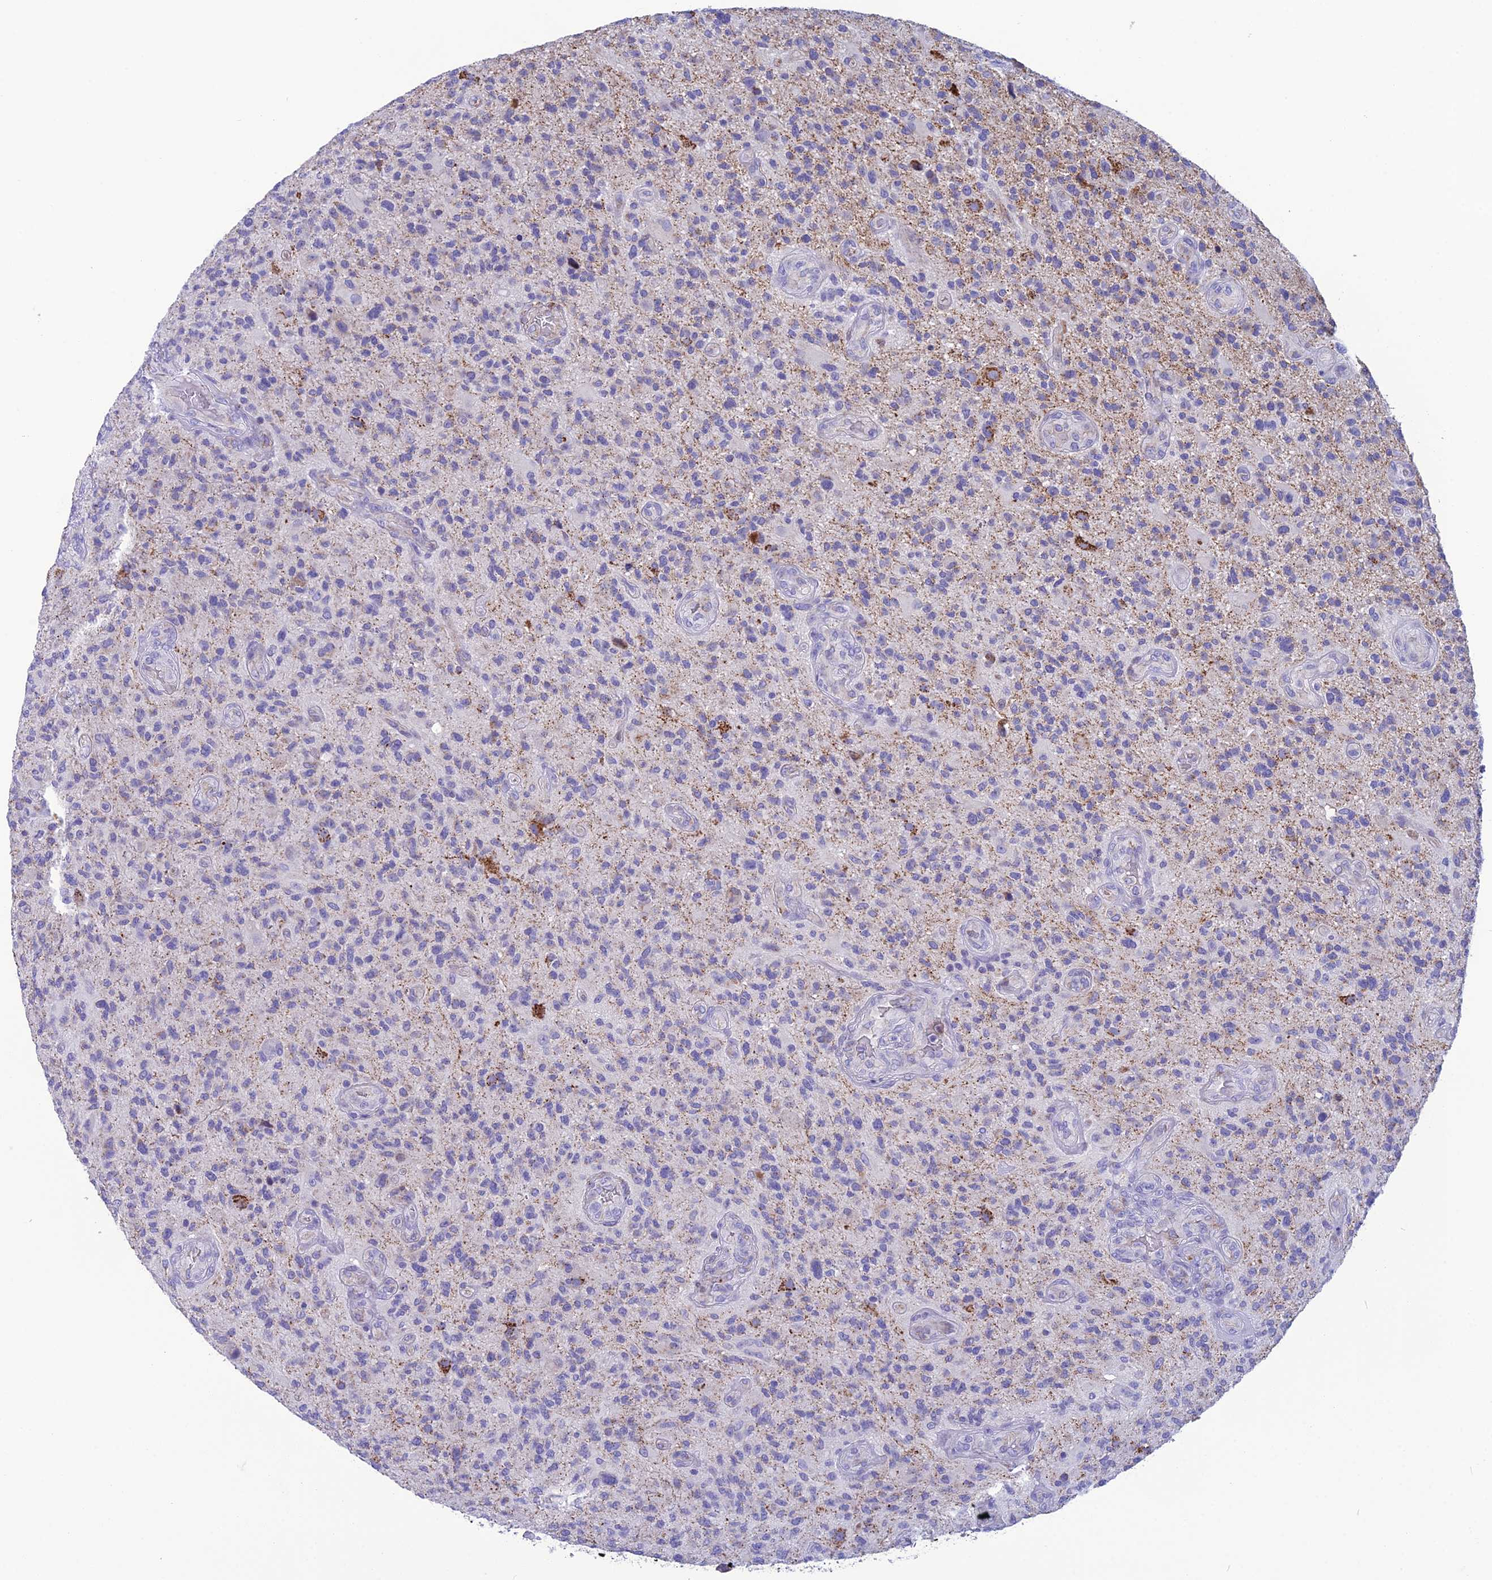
{"staining": {"intensity": "negative", "quantity": "none", "location": "none"}, "tissue": "glioma", "cell_type": "Tumor cells", "image_type": "cancer", "snomed": [{"axis": "morphology", "description": "Glioma, malignant, High grade"}, {"axis": "topography", "description": "Brain"}], "caption": "Protein analysis of glioma demonstrates no significant staining in tumor cells.", "gene": "POMGNT1", "patient": {"sex": "male", "age": 47}}